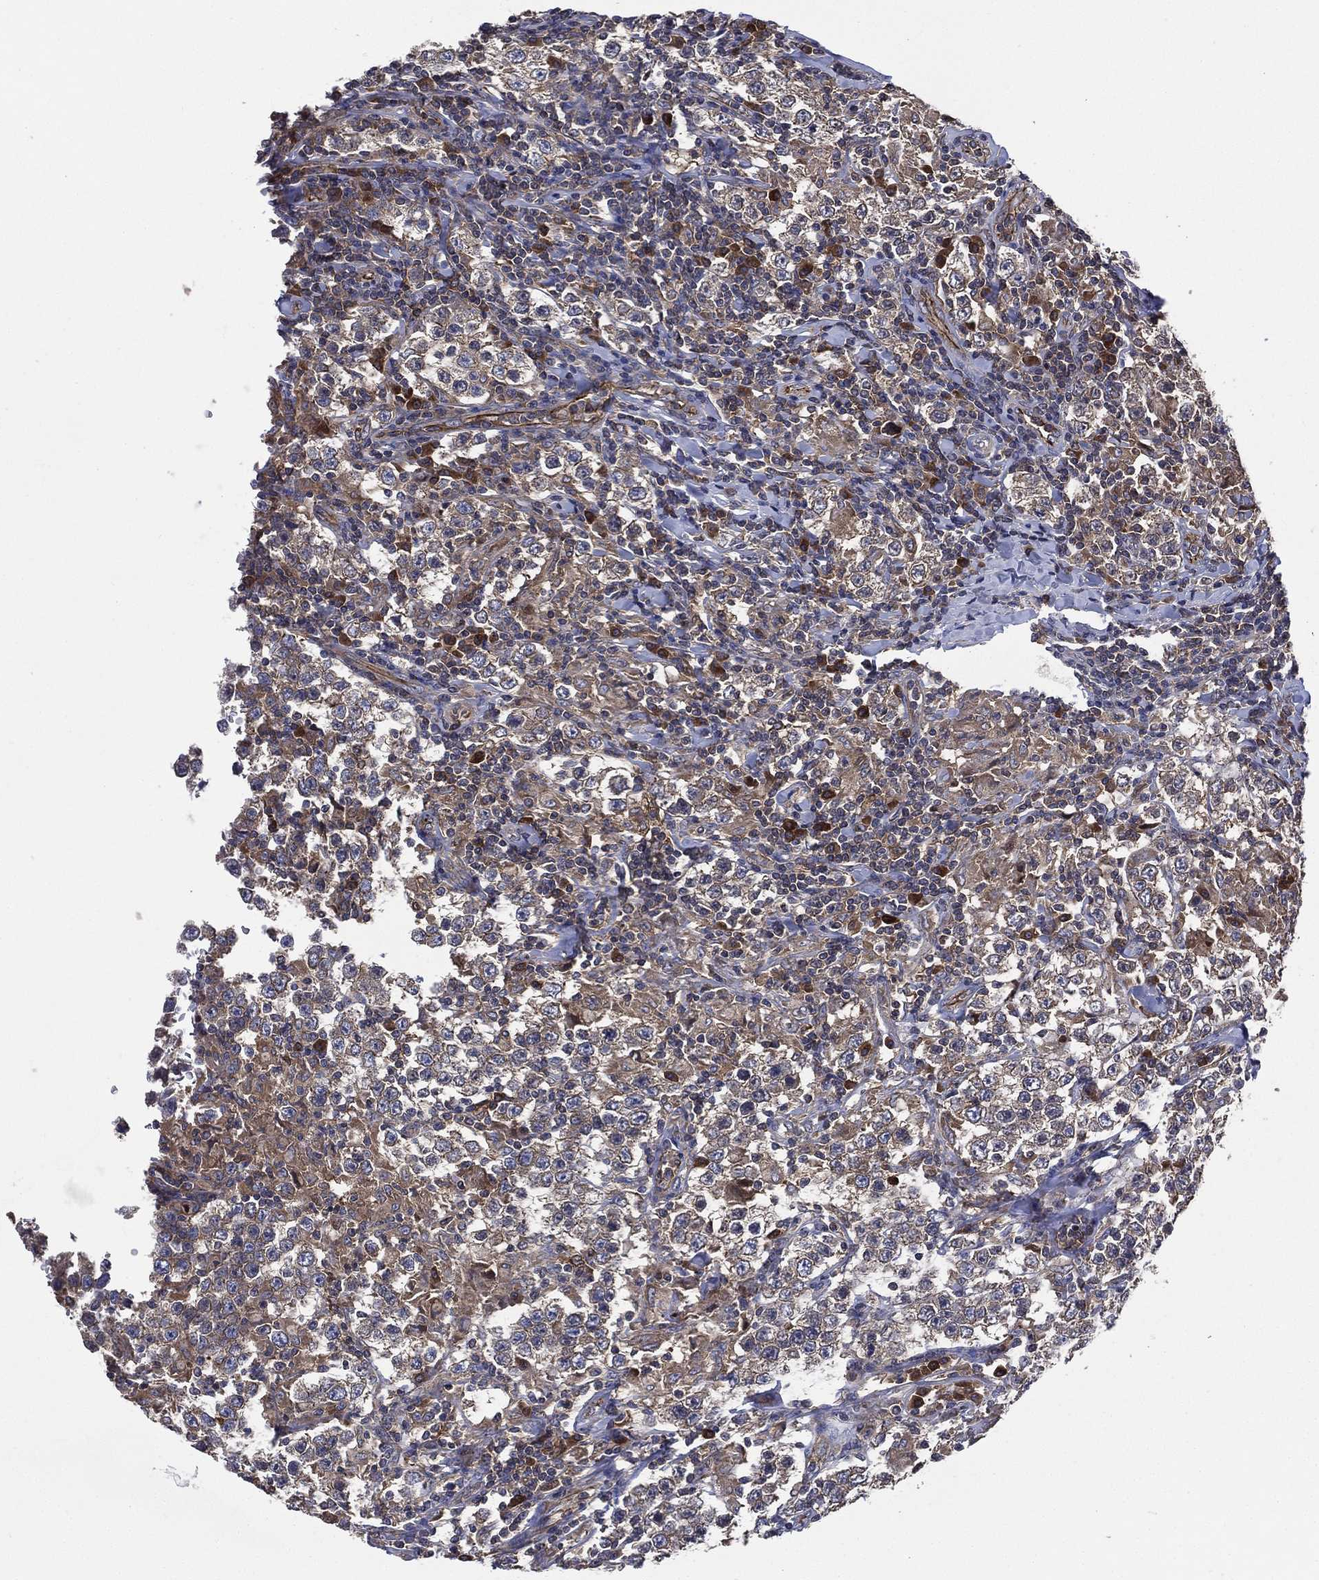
{"staining": {"intensity": "moderate", "quantity": ">75%", "location": "cytoplasmic/membranous"}, "tissue": "testis cancer", "cell_type": "Tumor cells", "image_type": "cancer", "snomed": [{"axis": "morphology", "description": "Seminoma, NOS"}, {"axis": "morphology", "description": "Carcinoma, Embryonal, NOS"}, {"axis": "topography", "description": "Testis"}], "caption": "Seminoma (testis) tissue displays moderate cytoplasmic/membranous staining in about >75% of tumor cells (brown staining indicates protein expression, while blue staining denotes nuclei).", "gene": "SMPD3", "patient": {"sex": "male", "age": 41}}